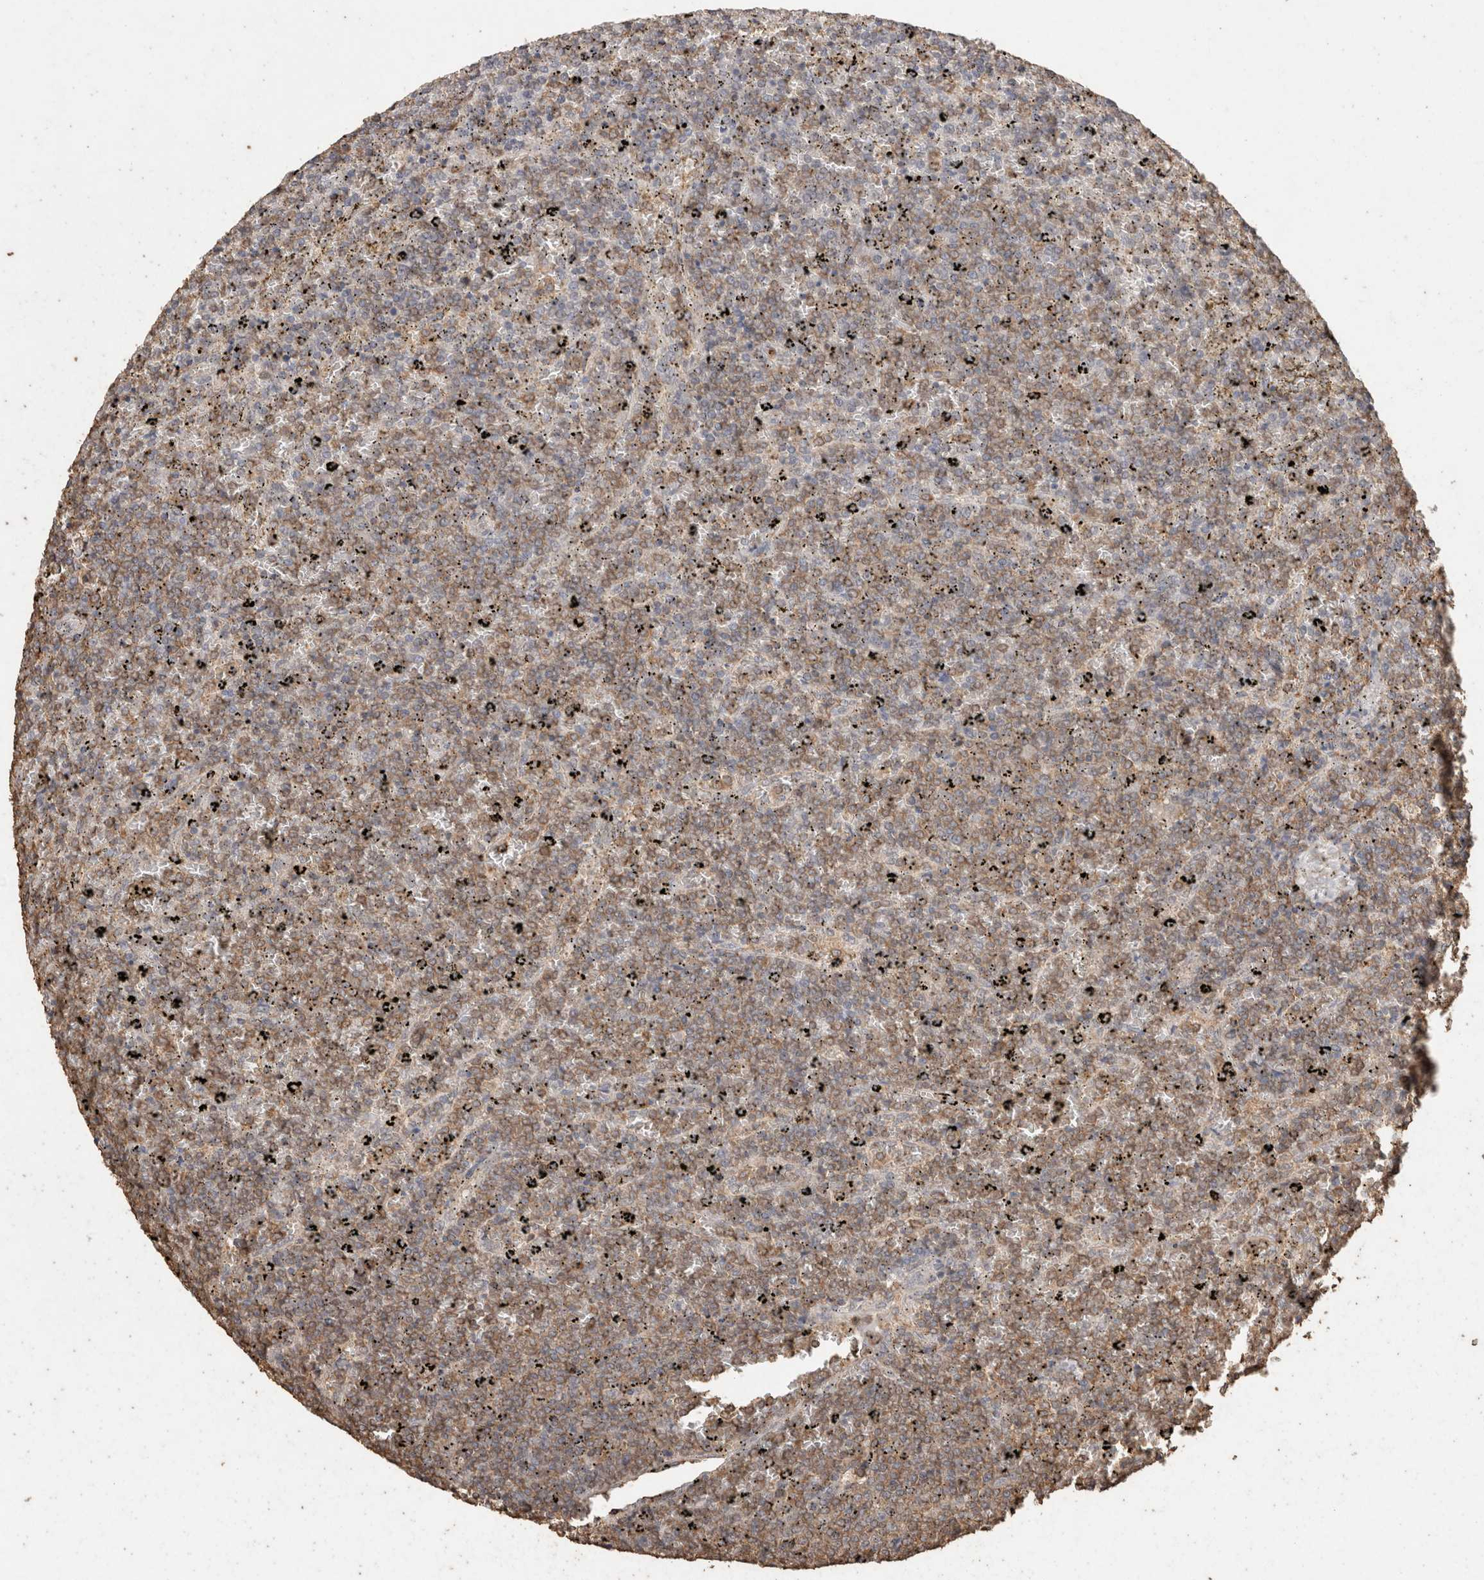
{"staining": {"intensity": "weak", "quantity": "25%-75%", "location": "cytoplasmic/membranous"}, "tissue": "lymphoma", "cell_type": "Tumor cells", "image_type": "cancer", "snomed": [{"axis": "morphology", "description": "Malignant lymphoma, non-Hodgkin's type, Low grade"}, {"axis": "topography", "description": "Spleen"}], "caption": "Immunohistochemistry of malignant lymphoma, non-Hodgkin's type (low-grade) exhibits low levels of weak cytoplasmic/membranous positivity in approximately 25%-75% of tumor cells. The protein is shown in brown color, while the nuclei are stained blue.", "gene": "CX3CL1", "patient": {"sex": "female", "age": 77}}